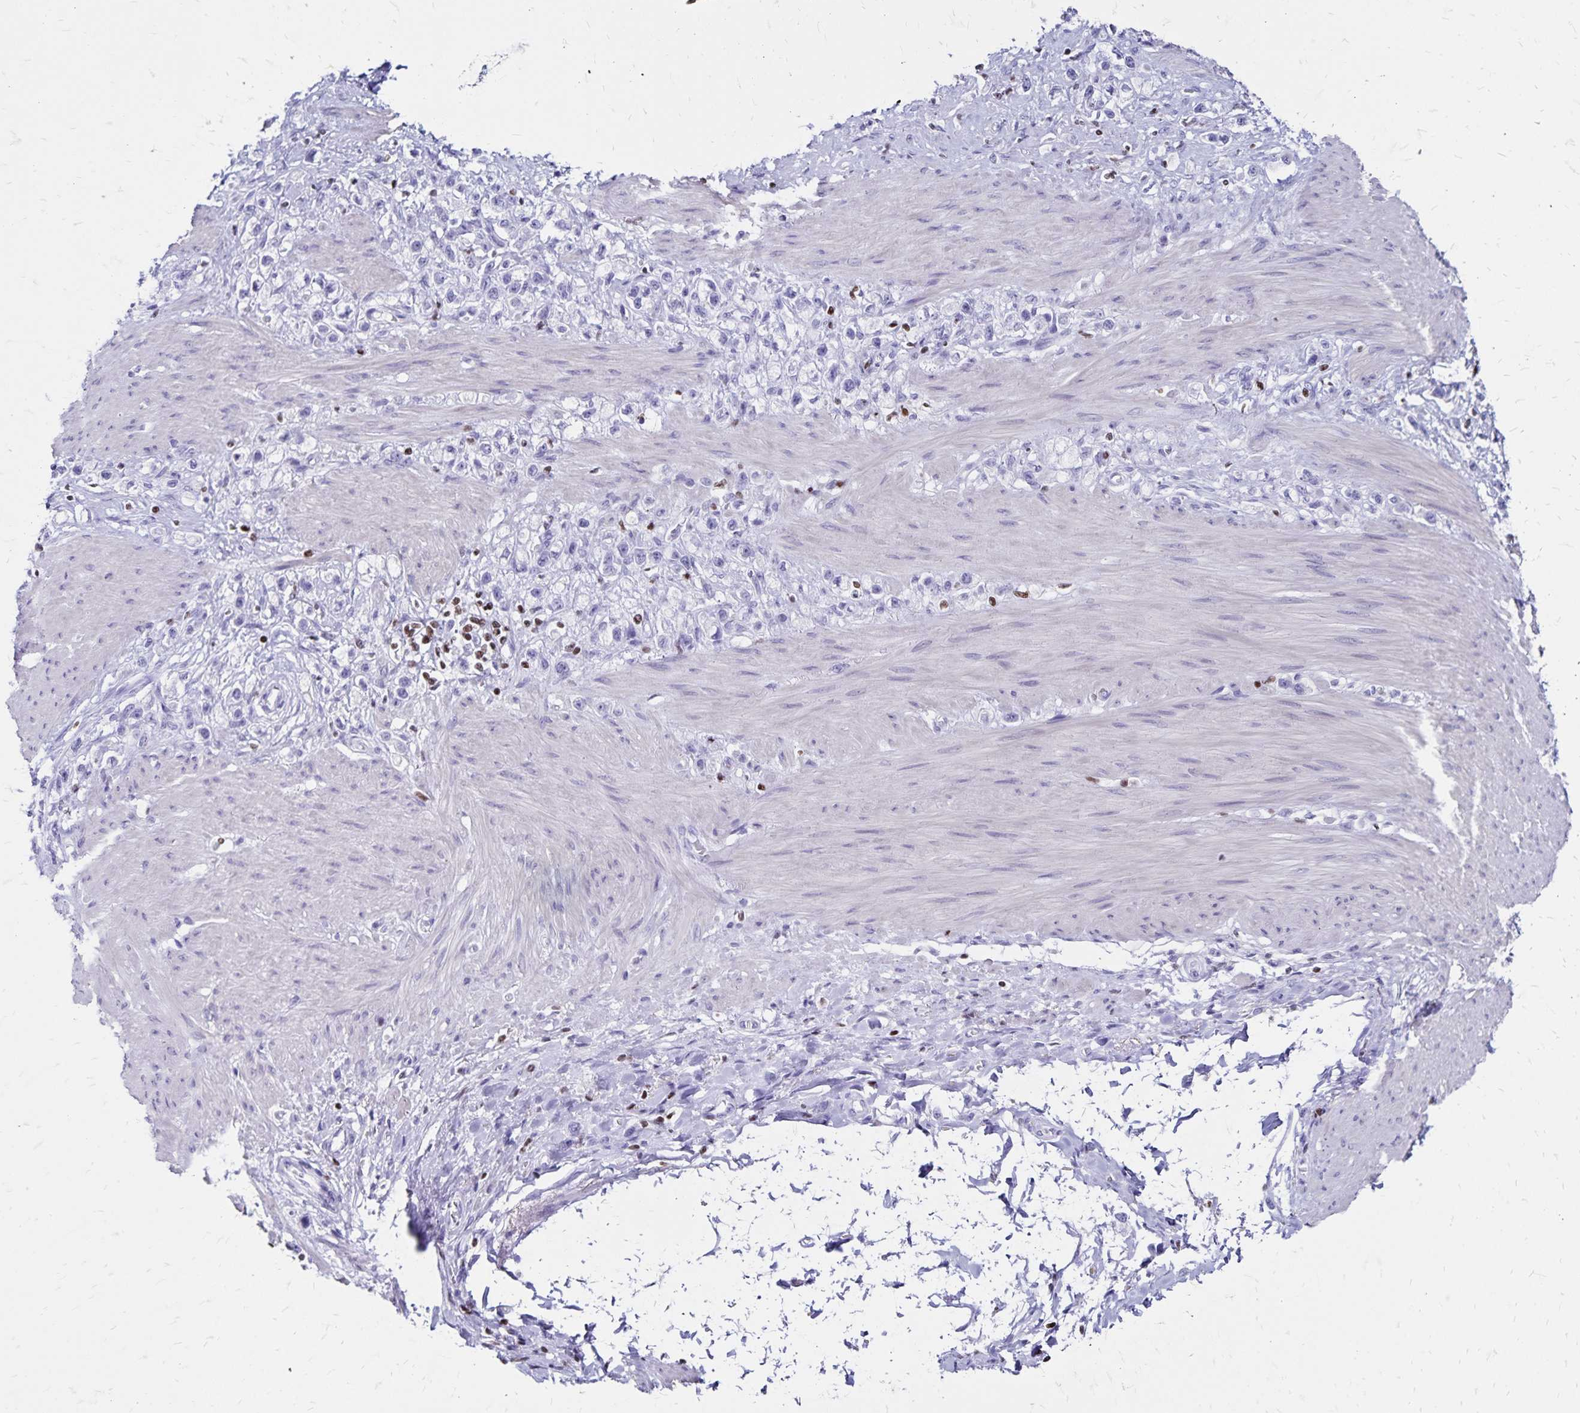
{"staining": {"intensity": "negative", "quantity": "none", "location": "none"}, "tissue": "stomach cancer", "cell_type": "Tumor cells", "image_type": "cancer", "snomed": [{"axis": "morphology", "description": "Adenocarcinoma, NOS"}, {"axis": "topography", "description": "Stomach"}], "caption": "This is a photomicrograph of immunohistochemistry (IHC) staining of stomach cancer (adenocarcinoma), which shows no positivity in tumor cells. (DAB IHC, high magnification).", "gene": "IKZF1", "patient": {"sex": "female", "age": 65}}